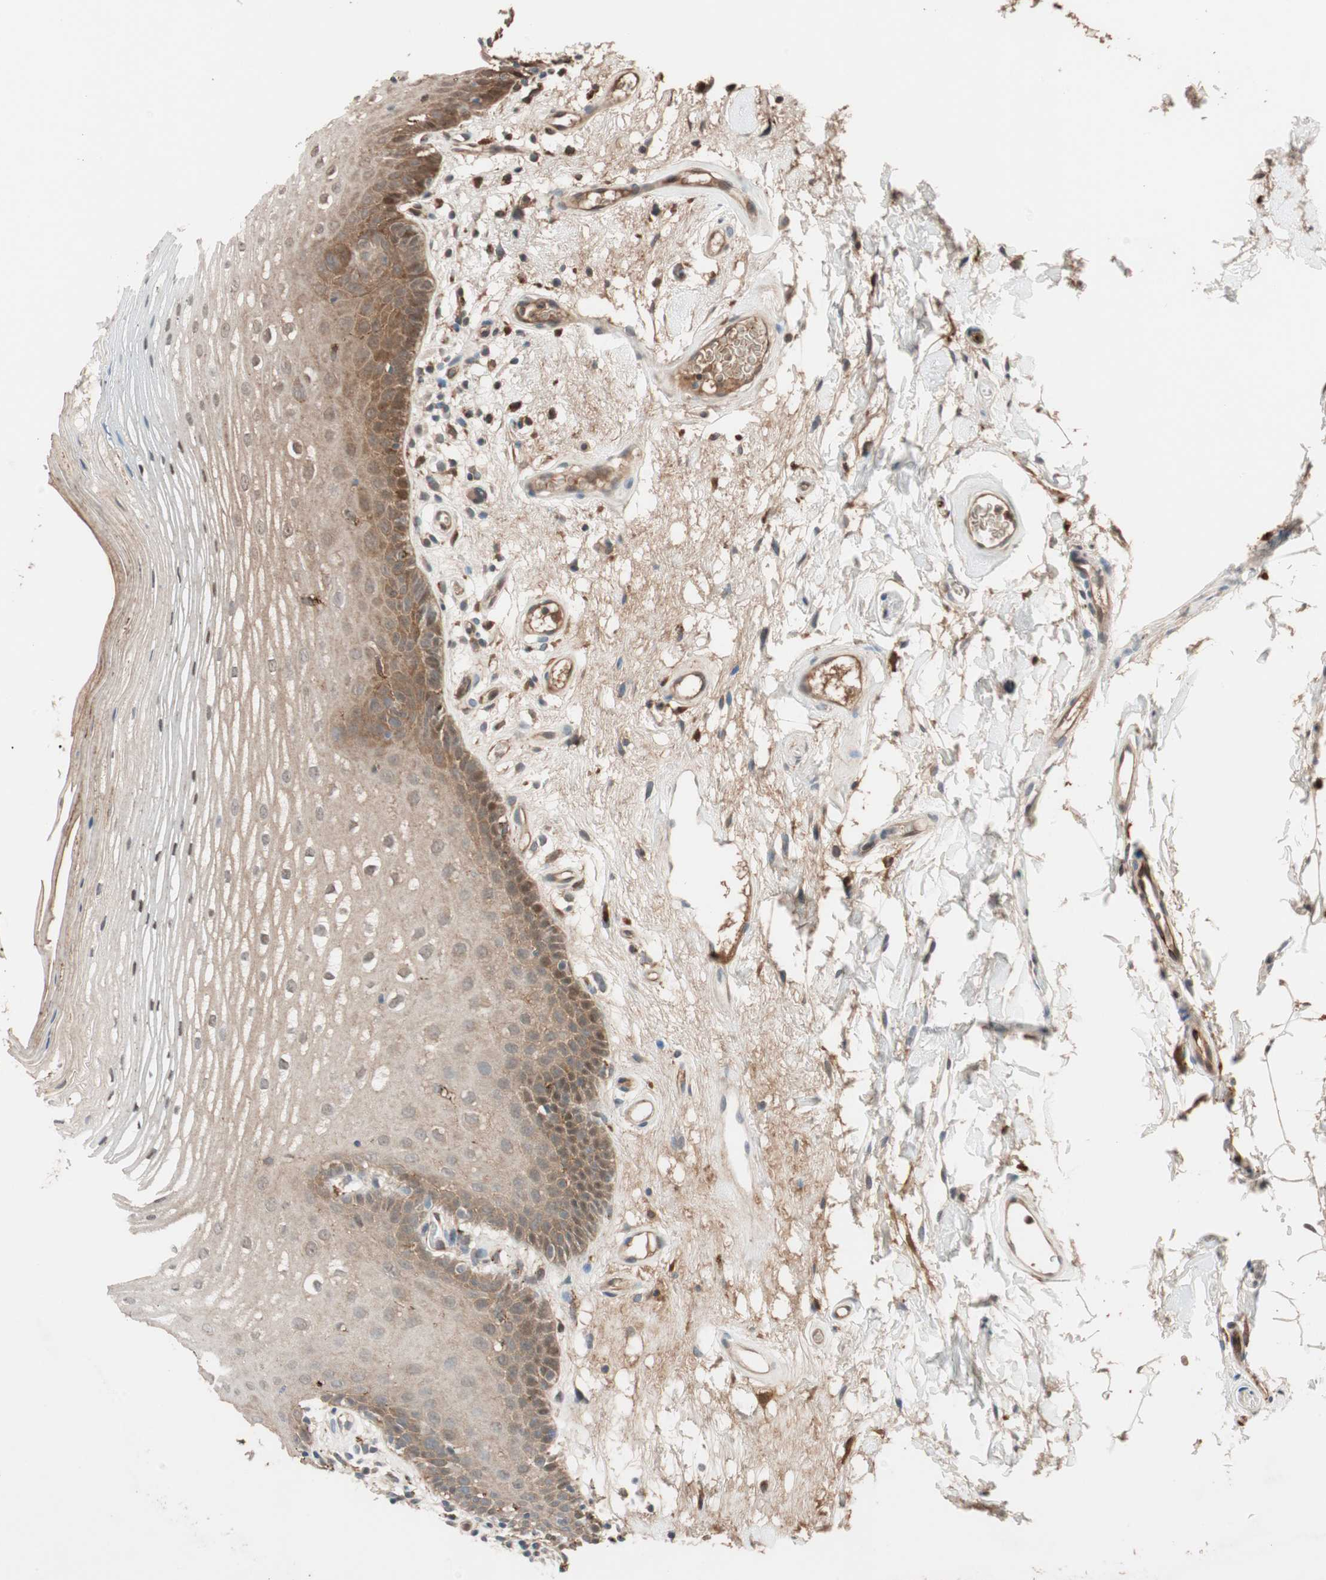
{"staining": {"intensity": "weak", "quantity": ">75%", "location": "cytoplasmic/membranous"}, "tissue": "oral mucosa", "cell_type": "Squamous epithelial cells", "image_type": "normal", "snomed": [{"axis": "morphology", "description": "Normal tissue, NOS"}, {"axis": "morphology", "description": "Squamous cell carcinoma, NOS"}, {"axis": "topography", "description": "Skeletal muscle"}, {"axis": "topography", "description": "Oral tissue"}], "caption": "Immunohistochemistry (IHC) image of benign oral mucosa: oral mucosa stained using immunohistochemistry shows low levels of weak protein expression localized specifically in the cytoplasmic/membranous of squamous epithelial cells, appearing as a cytoplasmic/membranous brown color.", "gene": "P3R3URF", "patient": {"sex": "male", "age": 71}}